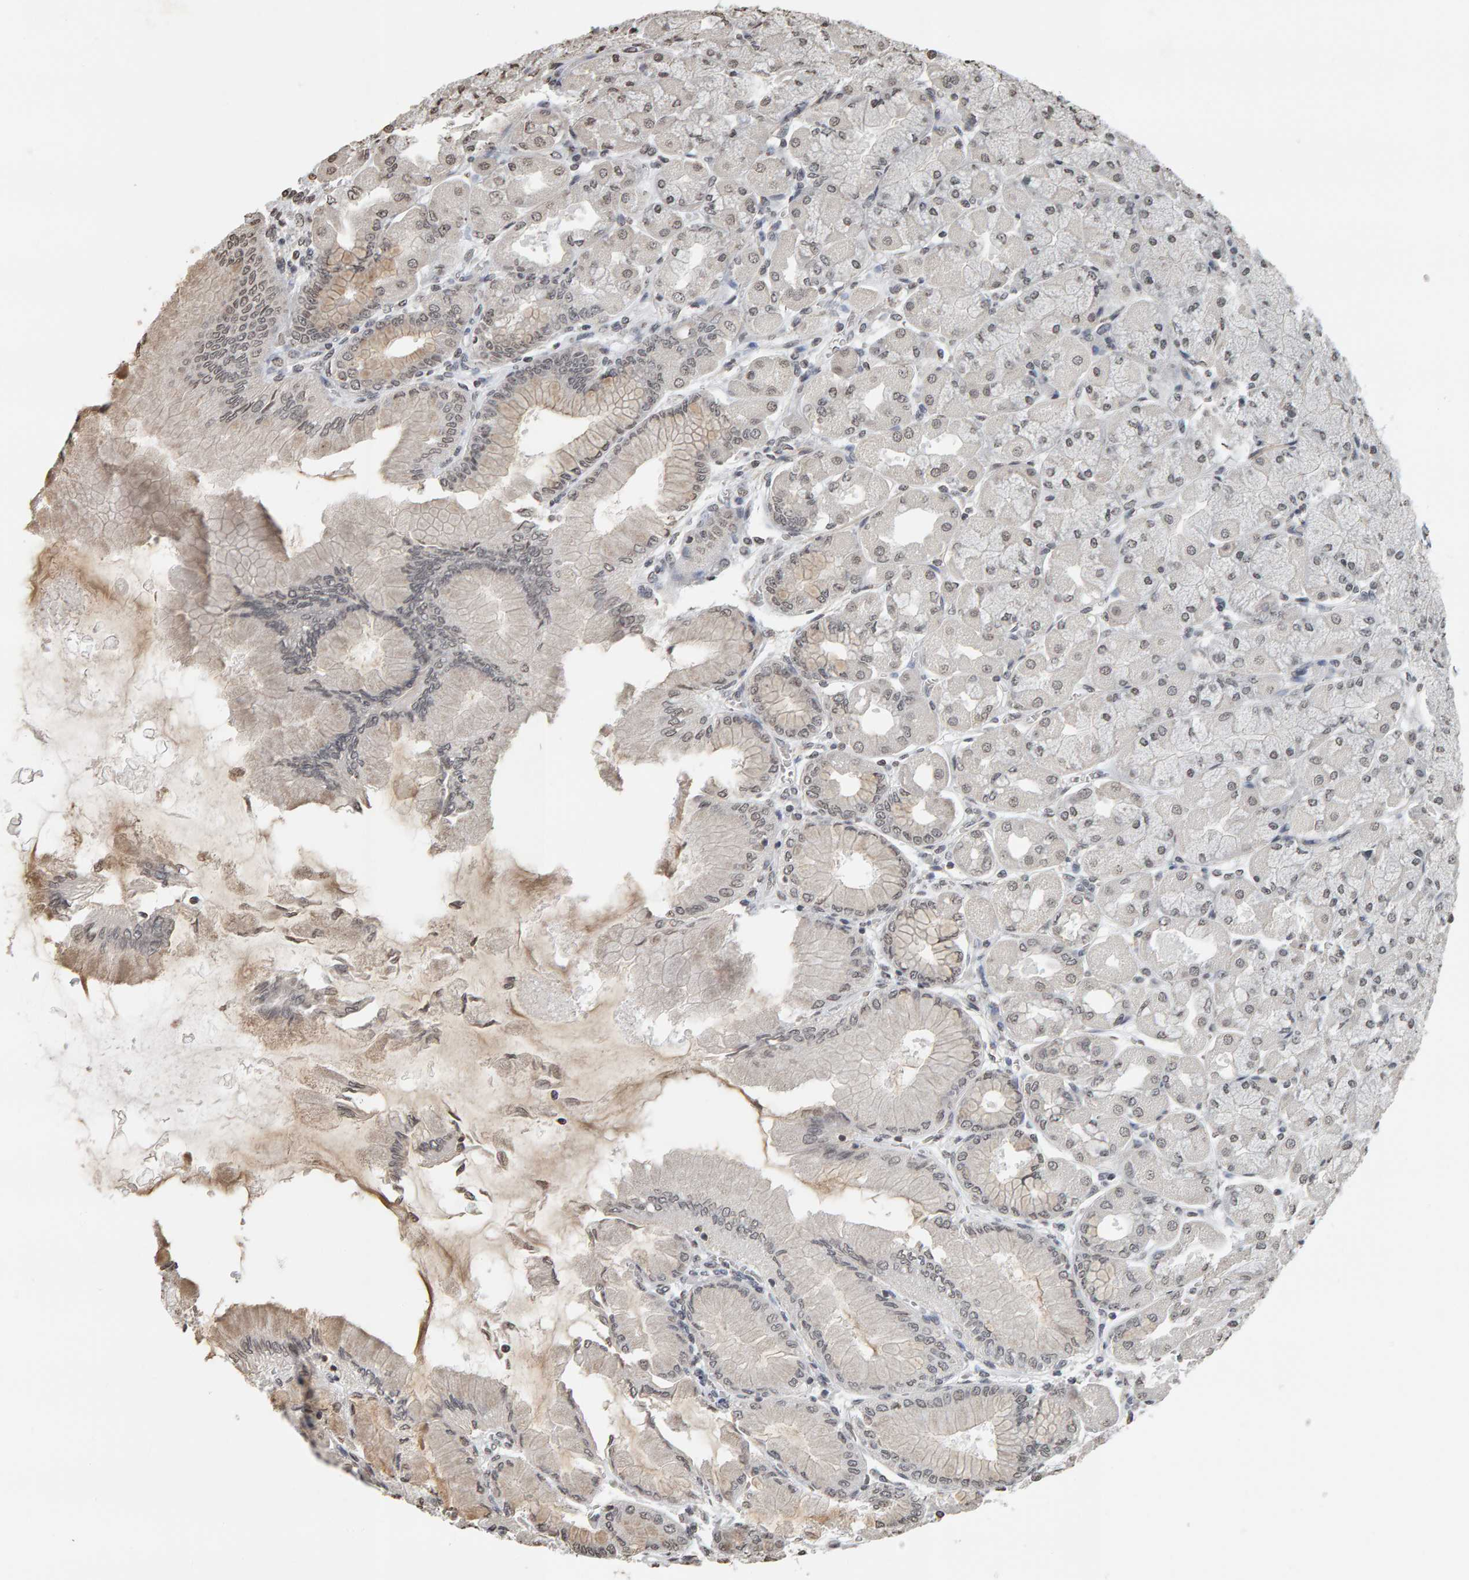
{"staining": {"intensity": "moderate", "quantity": "25%-75%", "location": "cytoplasmic/membranous,nuclear"}, "tissue": "stomach", "cell_type": "Glandular cells", "image_type": "normal", "snomed": [{"axis": "morphology", "description": "Normal tissue, NOS"}, {"axis": "topography", "description": "Stomach, upper"}], "caption": "The histopathology image displays staining of benign stomach, revealing moderate cytoplasmic/membranous,nuclear protein positivity (brown color) within glandular cells.", "gene": "AFF4", "patient": {"sex": "female", "age": 56}}